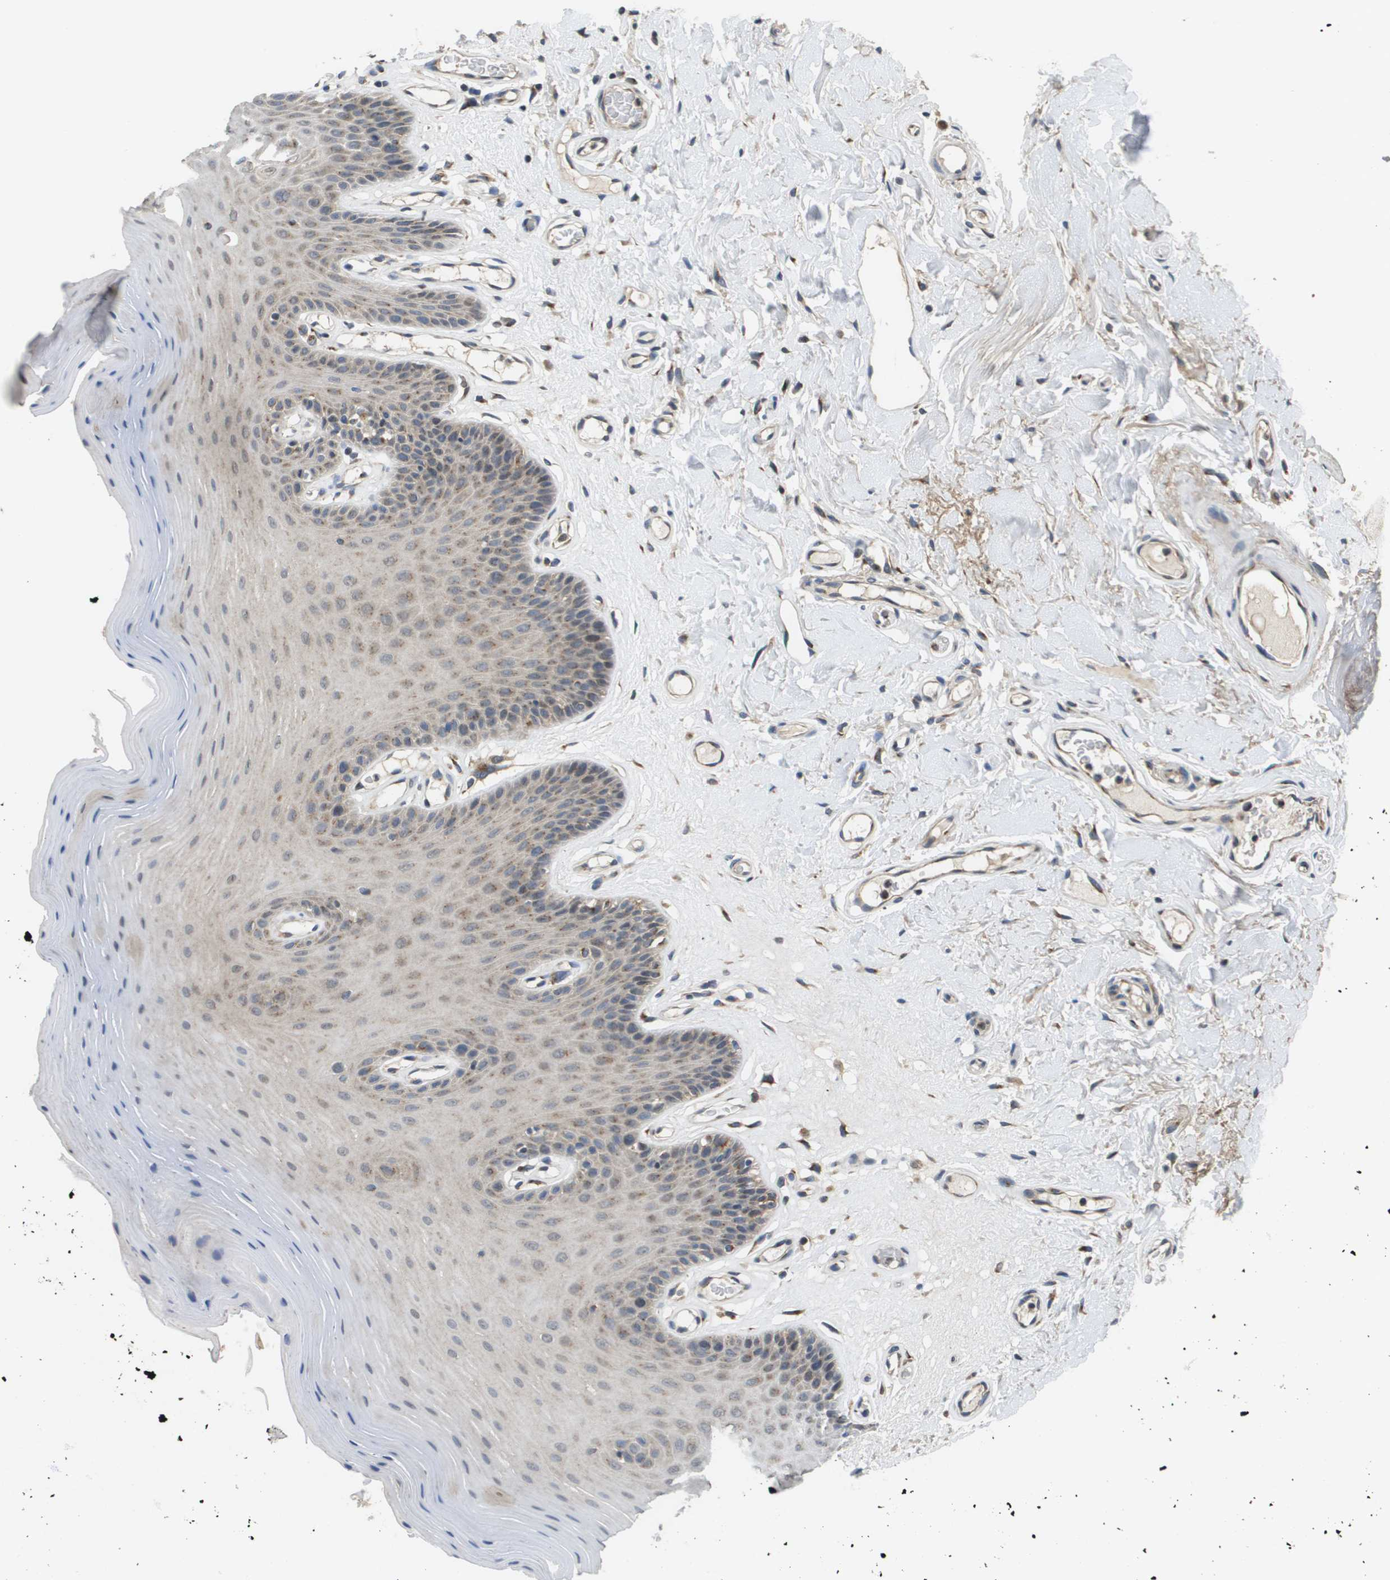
{"staining": {"intensity": "weak", "quantity": "25%-75%", "location": "cytoplasmic/membranous"}, "tissue": "oral mucosa", "cell_type": "Squamous epithelial cells", "image_type": "normal", "snomed": [{"axis": "morphology", "description": "Normal tissue, NOS"}, {"axis": "morphology", "description": "Squamous cell carcinoma, NOS"}, {"axis": "topography", "description": "Skeletal muscle"}, {"axis": "topography", "description": "Adipose tissue"}, {"axis": "topography", "description": "Vascular tissue"}, {"axis": "topography", "description": "Oral tissue"}, {"axis": "topography", "description": "Peripheral nerve tissue"}, {"axis": "topography", "description": "Head-Neck"}], "caption": "Weak cytoplasmic/membranous expression for a protein is present in approximately 25%-75% of squamous epithelial cells of unremarkable oral mucosa using immunohistochemistry (IHC).", "gene": "PCK1", "patient": {"sex": "male", "age": 71}}